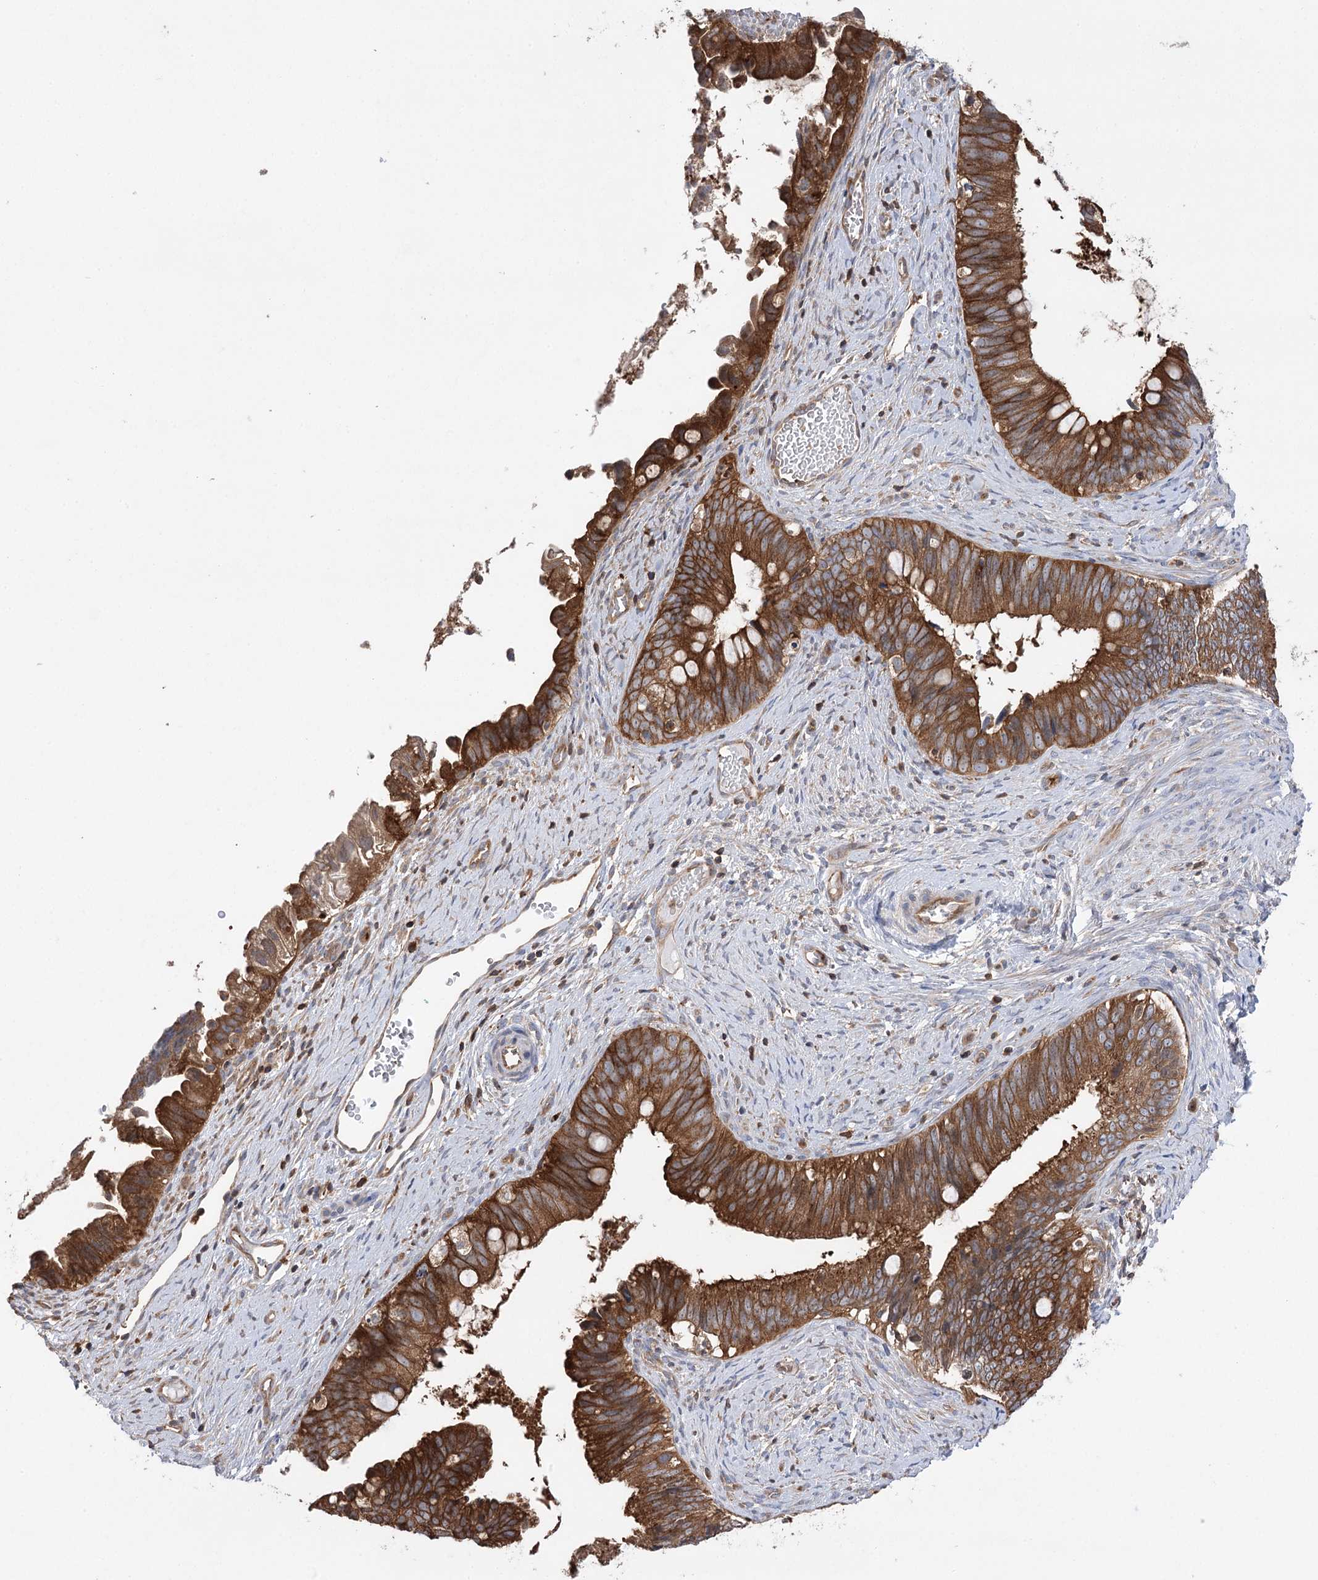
{"staining": {"intensity": "strong", "quantity": ">75%", "location": "cytoplasmic/membranous"}, "tissue": "cervical cancer", "cell_type": "Tumor cells", "image_type": "cancer", "snomed": [{"axis": "morphology", "description": "Adenocarcinoma, NOS"}, {"axis": "topography", "description": "Cervix"}], "caption": "Protein staining demonstrates strong cytoplasmic/membranous positivity in approximately >75% of tumor cells in cervical cancer (adenocarcinoma).", "gene": "VPS37B", "patient": {"sex": "female", "age": 42}}